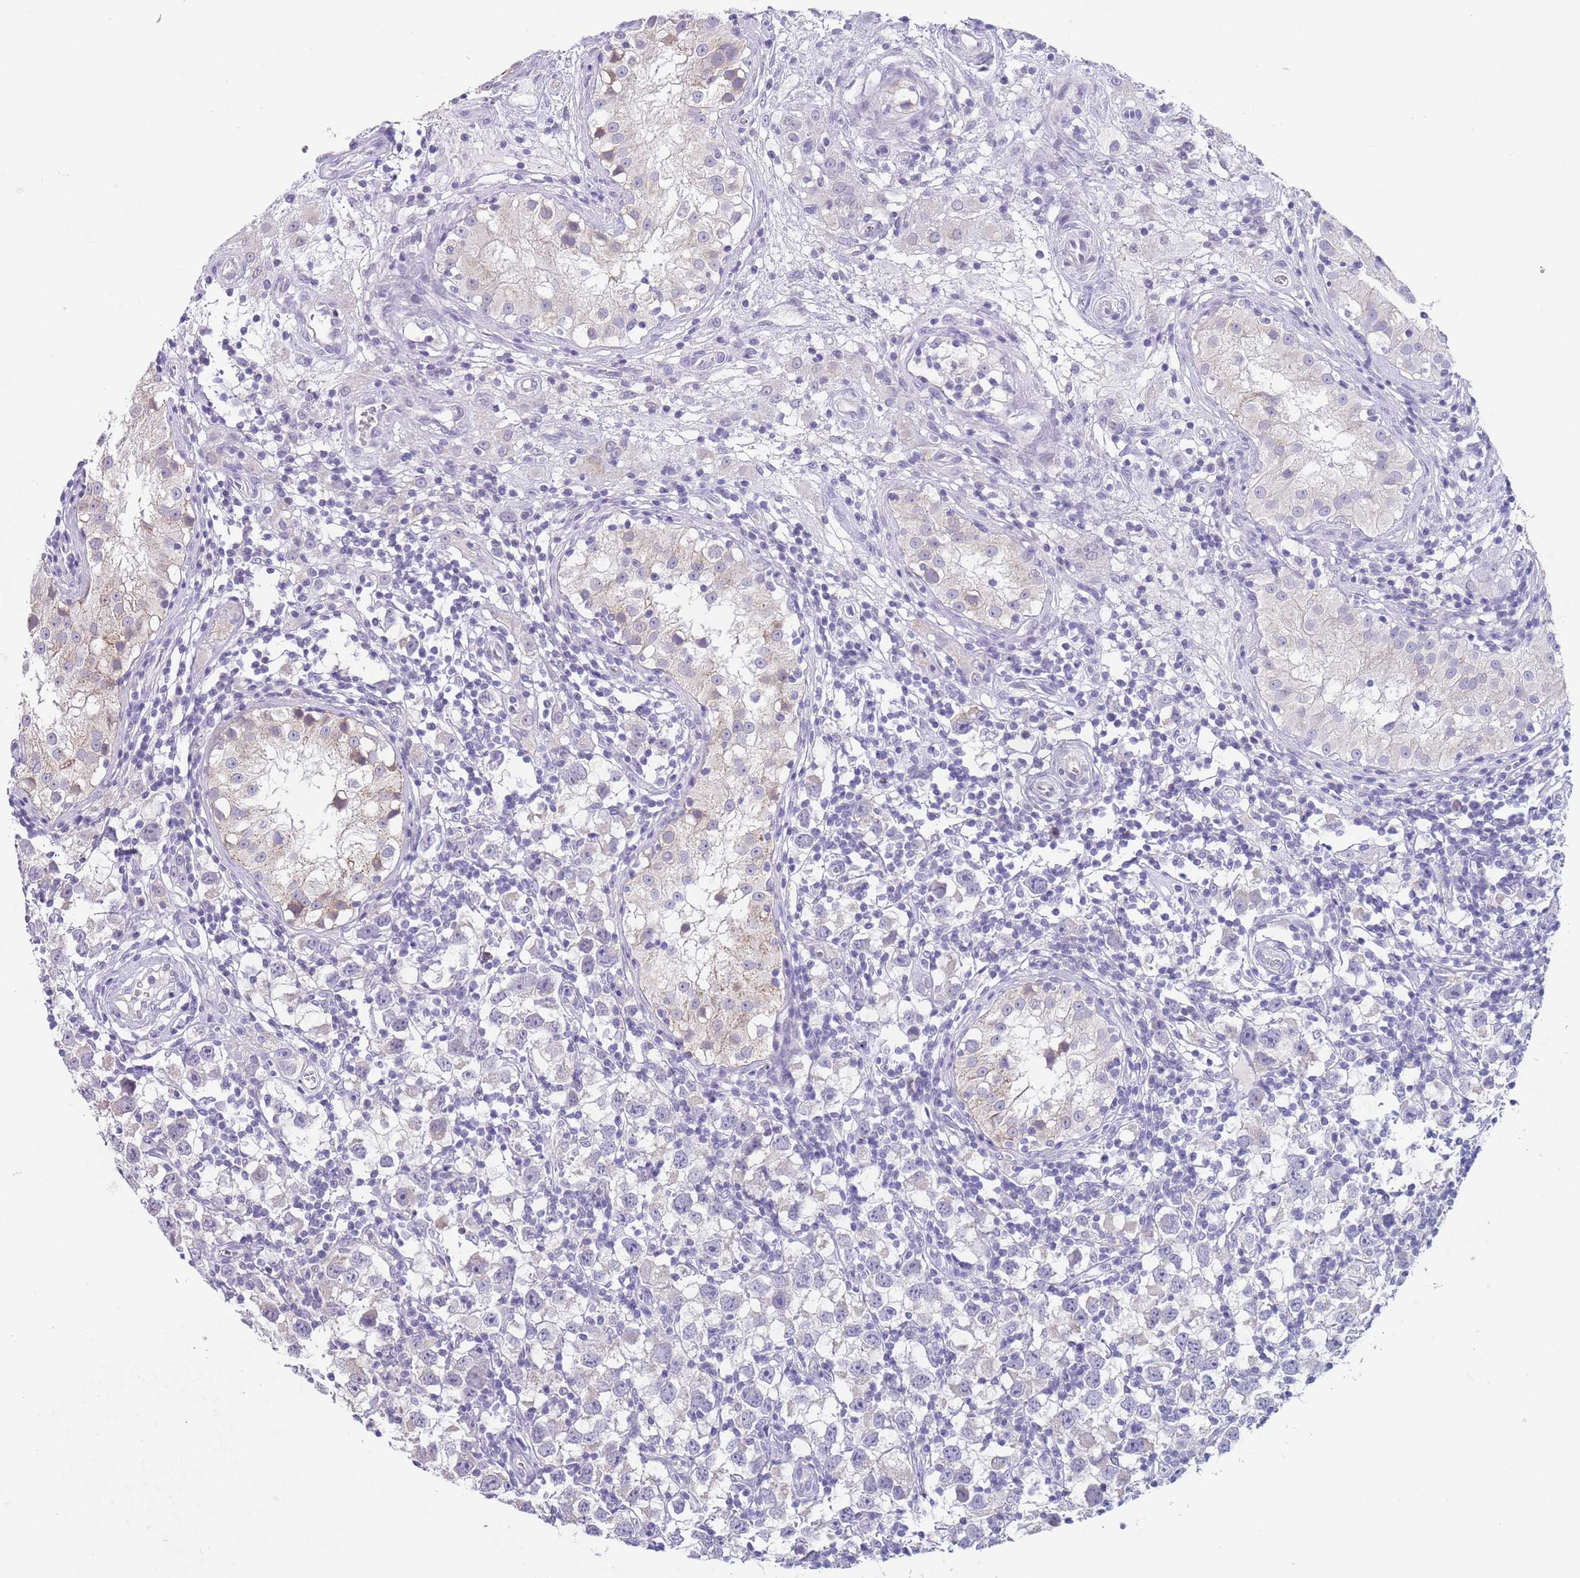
{"staining": {"intensity": "negative", "quantity": "none", "location": "none"}, "tissue": "testis cancer", "cell_type": "Tumor cells", "image_type": "cancer", "snomed": [{"axis": "morphology", "description": "Seminoma, NOS"}, {"axis": "morphology", "description": "Carcinoma, Embryonal, NOS"}, {"axis": "topography", "description": "Testis"}], "caption": "The micrograph displays no staining of tumor cells in testis cancer.", "gene": "SPIRE2", "patient": {"sex": "male", "age": 29}}